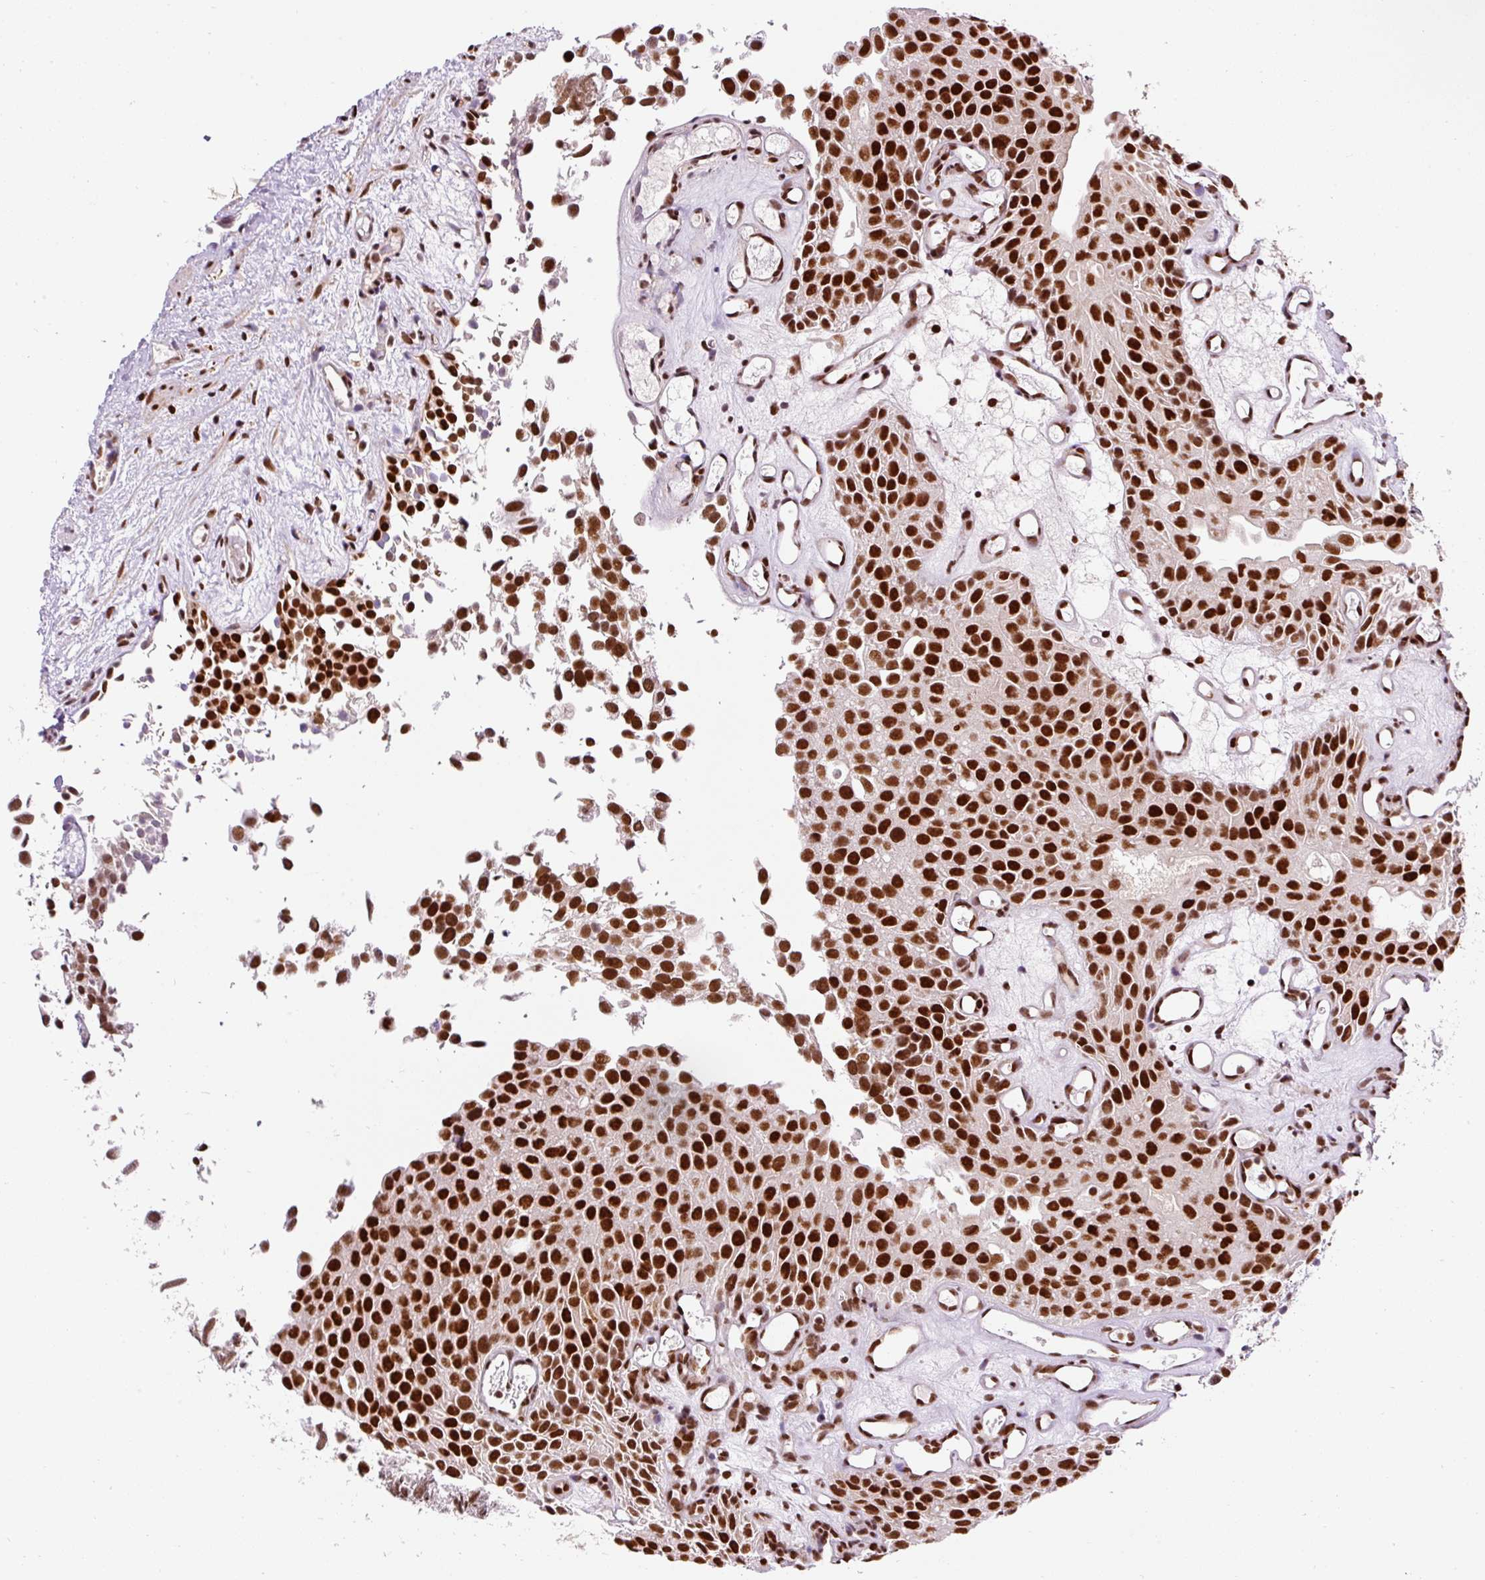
{"staining": {"intensity": "strong", "quantity": ">75%", "location": "nuclear"}, "tissue": "urothelial cancer", "cell_type": "Tumor cells", "image_type": "cancer", "snomed": [{"axis": "morphology", "description": "Urothelial carcinoma, Low grade"}, {"axis": "topography", "description": "Urinary bladder"}], "caption": "Strong nuclear positivity is present in approximately >75% of tumor cells in low-grade urothelial carcinoma. (Brightfield microscopy of DAB IHC at high magnification).", "gene": "HNRNPC", "patient": {"sex": "male", "age": 88}}